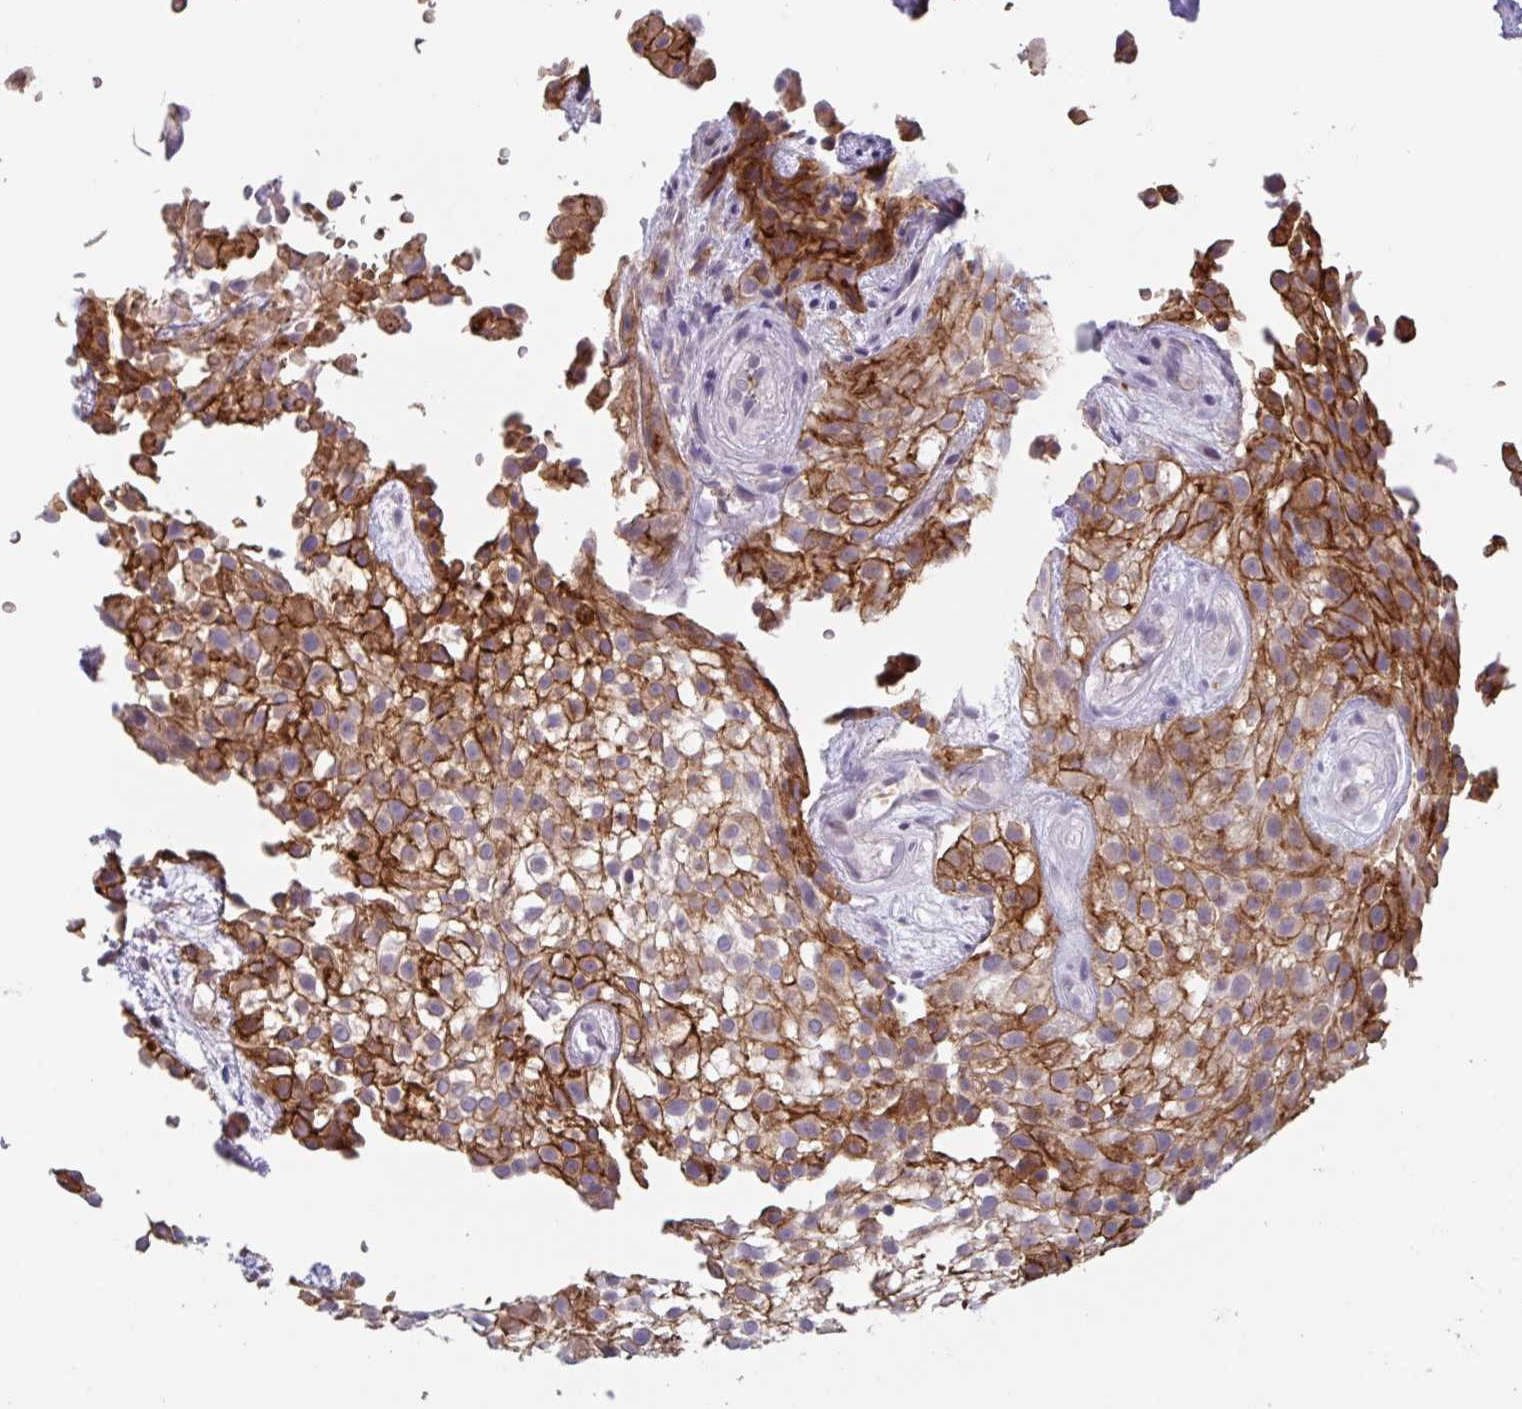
{"staining": {"intensity": "strong", "quantity": ">75%", "location": "cytoplasmic/membranous"}, "tissue": "urothelial cancer", "cell_type": "Tumor cells", "image_type": "cancer", "snomed": [{"axis": "morphology", "description": "Urothelial carcinoma, High grade"}, {"axis": "topography", "description": "Urinary bladder"}], "caption": "Immunohistochemical staining of urothelial cancer displays strong cytoplasmic/membranous protein staining in about >75% of tumor cells.", "gene": "RHAG", "patient": {"sex": "male", "age": 56}}